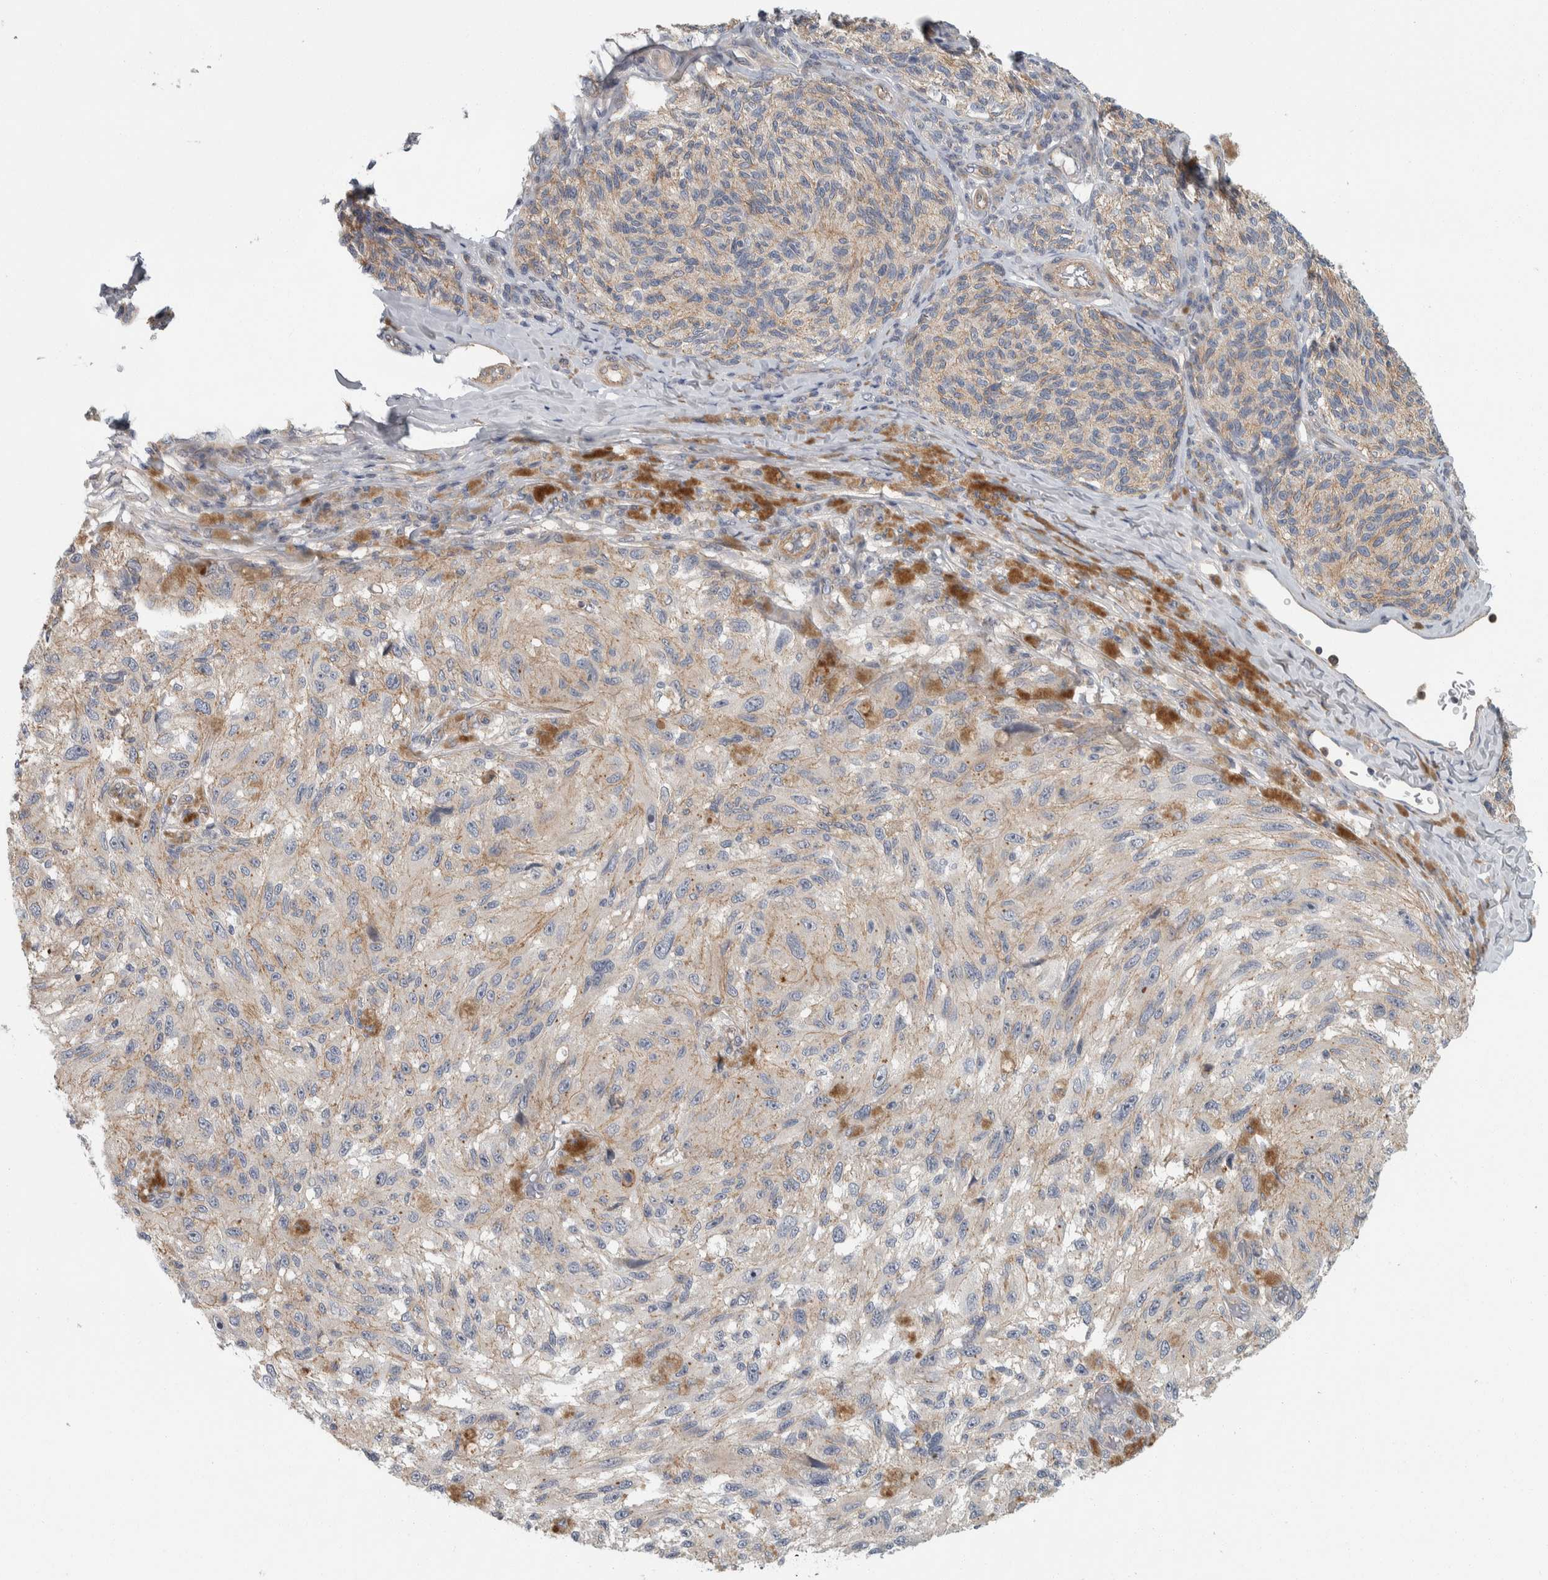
{"staining": {"intensity": "weak", "quantity": "25%-75%", "location": "cytoplasmic/membranous"}, "tissue": "melanoma", "cell_type": "Tumor cells", "image_type": "cancer", "snomed": [{"axis": "morphology", "description": "Malignant melanoma, NOS"}, {"axis": "topography", "description": "Skin"}], "caption": "Tumor cells display low levels of weak cytoplasmic/membranous positivity in approximately 25%-75% of cells in melanoma.", "gene": "KCNJ3", "patient": {"sex": "female", "age": 73}}